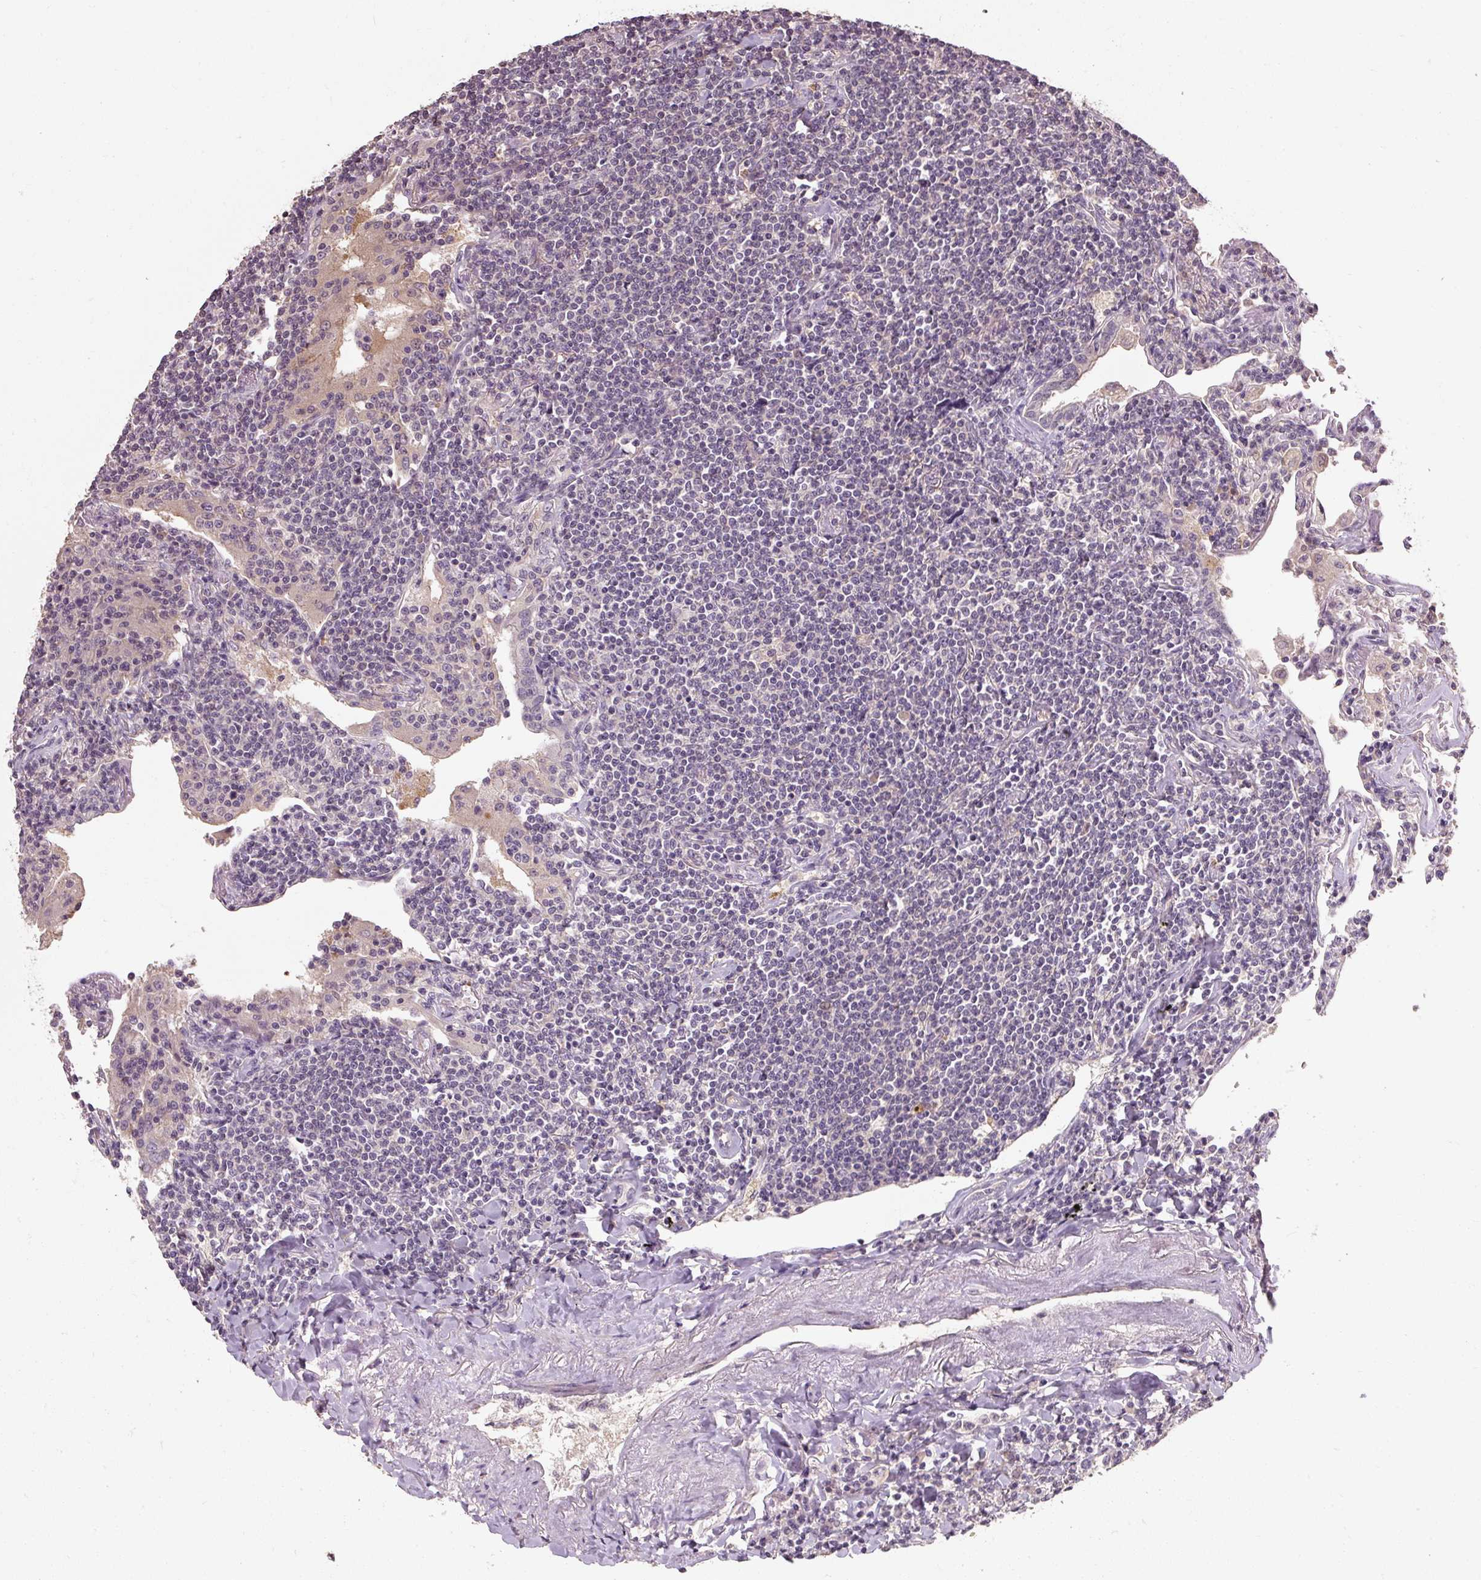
{"staining": {"intensity": "negative", "quantity": "none", "location": "none"}, "tissue": "lymphoma", "cell_type": "Tumor cells", "image_type": "cancer", "snomed": [{"axis": "morphology", "description": "Malignant lymphoma, non-Hodgkin's type, Low grade"}, {"axis": "topography", "description": "Lung"}], "caption": "Immunohistochemical staining of human lymphoma reveals no significant staining in tumor cells. (Stains: DAB immunohistochemistry with hematoxylin counter stain, Microscopy: brightfield microscopy at high magnification).", "gene": "CFAP65", "patient": {"sex": "female", "age": 71}}